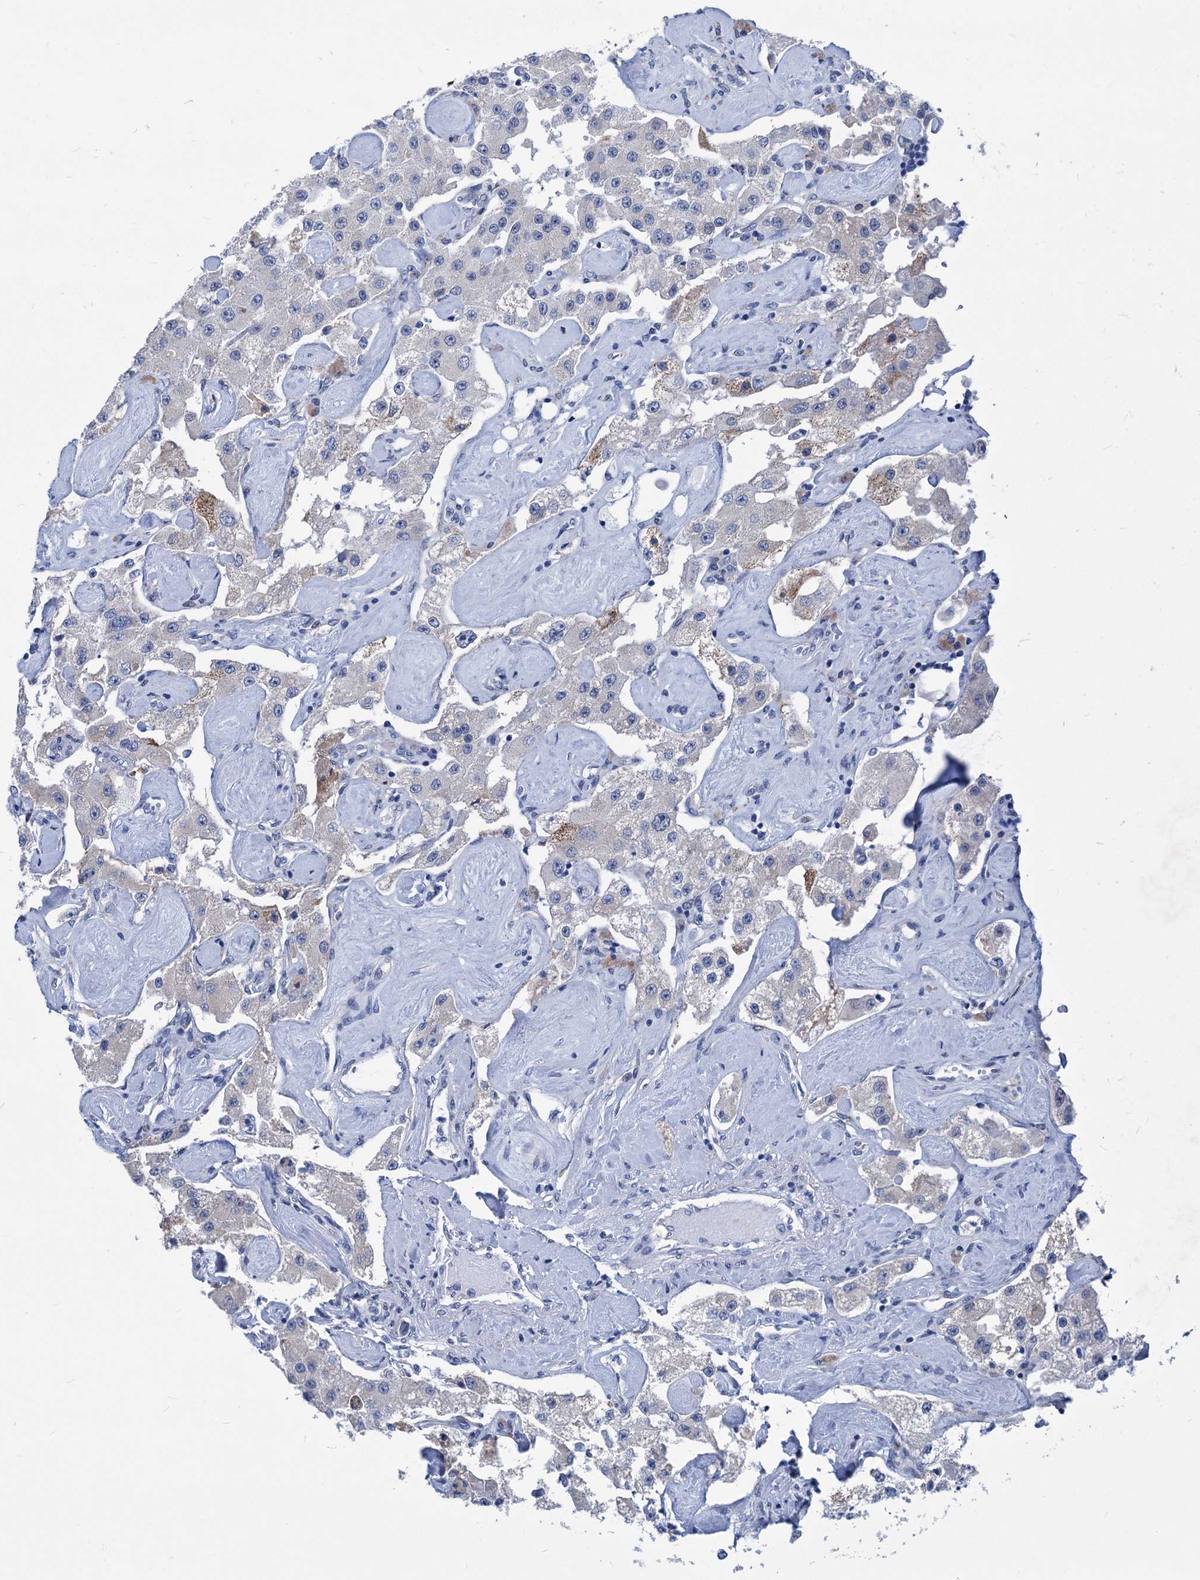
{"staining": {"intensity": "negative", "quantity": "none", "location": "none"}, "tissue": "carcinoid", "cell_type": "Tumor cells", "image_type": "cancer", "snomed": [{"axis": "morphology", "description": "Carcinoid, malignant, NOS"}, {"axis": "topography", "description": "Pancreas"}], "caption": "The photomicrograph displays no significant expression in tumor cells of carcinoid.", "gene": "NEU3", "patient": {"sex": "male", "age": 41}}